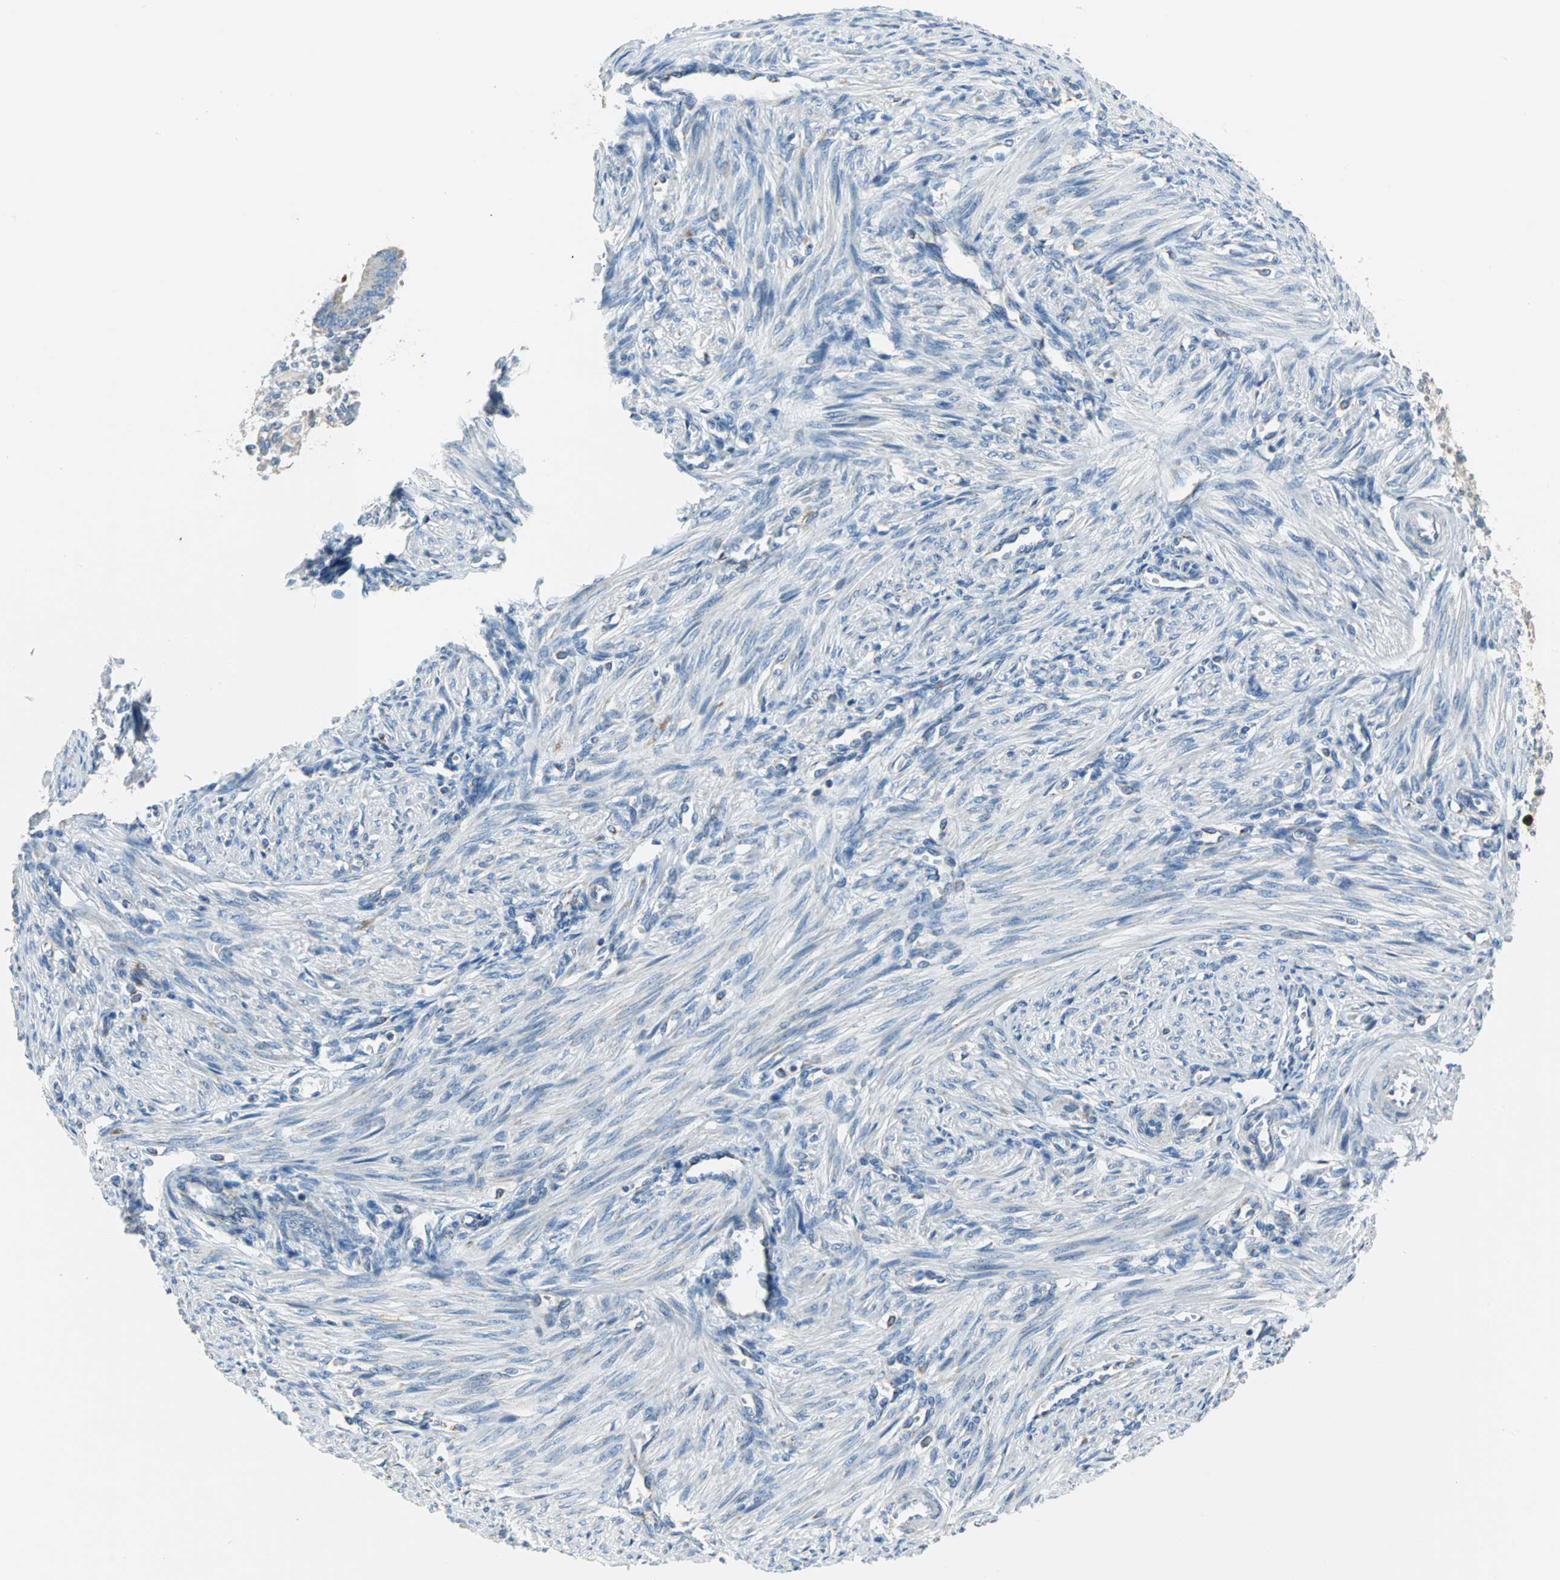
{"staining": {"intensity": "negative", "quantity": "none", "location": "none"}, "tissue": "endometrium", "cell_type": "Cells in endometrial stroma", "image_type": "normal", "snomed": [{"axis": "morphology", "description": "Normal tissue, NOS"}, {"axis": "topography", "description": "Endometrium"}], "caption": "Immunohistochemical staining of benign human endometrium shows no significant expression in cells in endometrial stroma.", "gene": "ALOX15", "patient": {"sex": "female", "age": 27}}